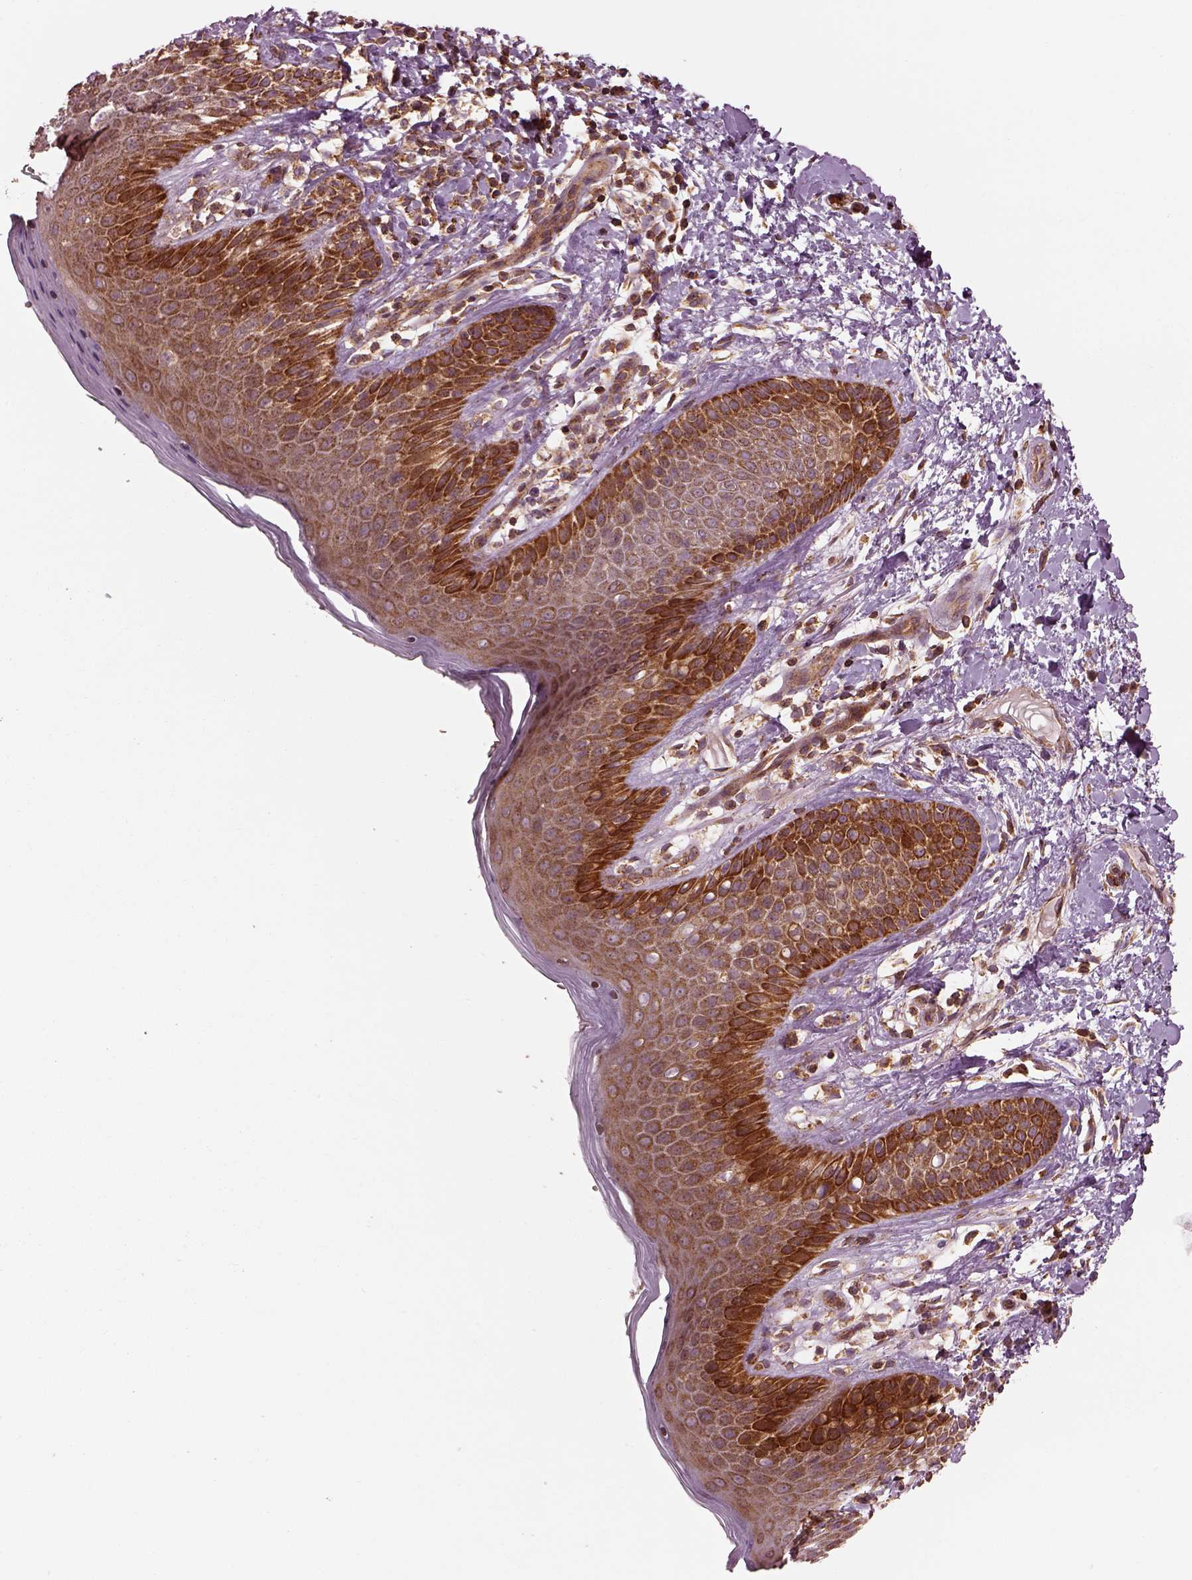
{"staining": {"intensity": "strong", "quantity": ">75%", "location": "cytoplasmic/membranous"}, "tissue": "skin", "cell_type": "Epidermal cells", "image_type": "normal", "snomed": [{"axis": "morphology", "description": "Normal tissue, NOS"}, {"axis": "topography", "description": "Anal"}], "caption": "A histopathology image showing strong cytoplasmic/membranous expression in about >75% of epidermal cells in unremarkable skin, as visualized by brown immunohistochemical staining.", "gene": "LSM14A", "patient": {"sex": "male", "age": 36}}